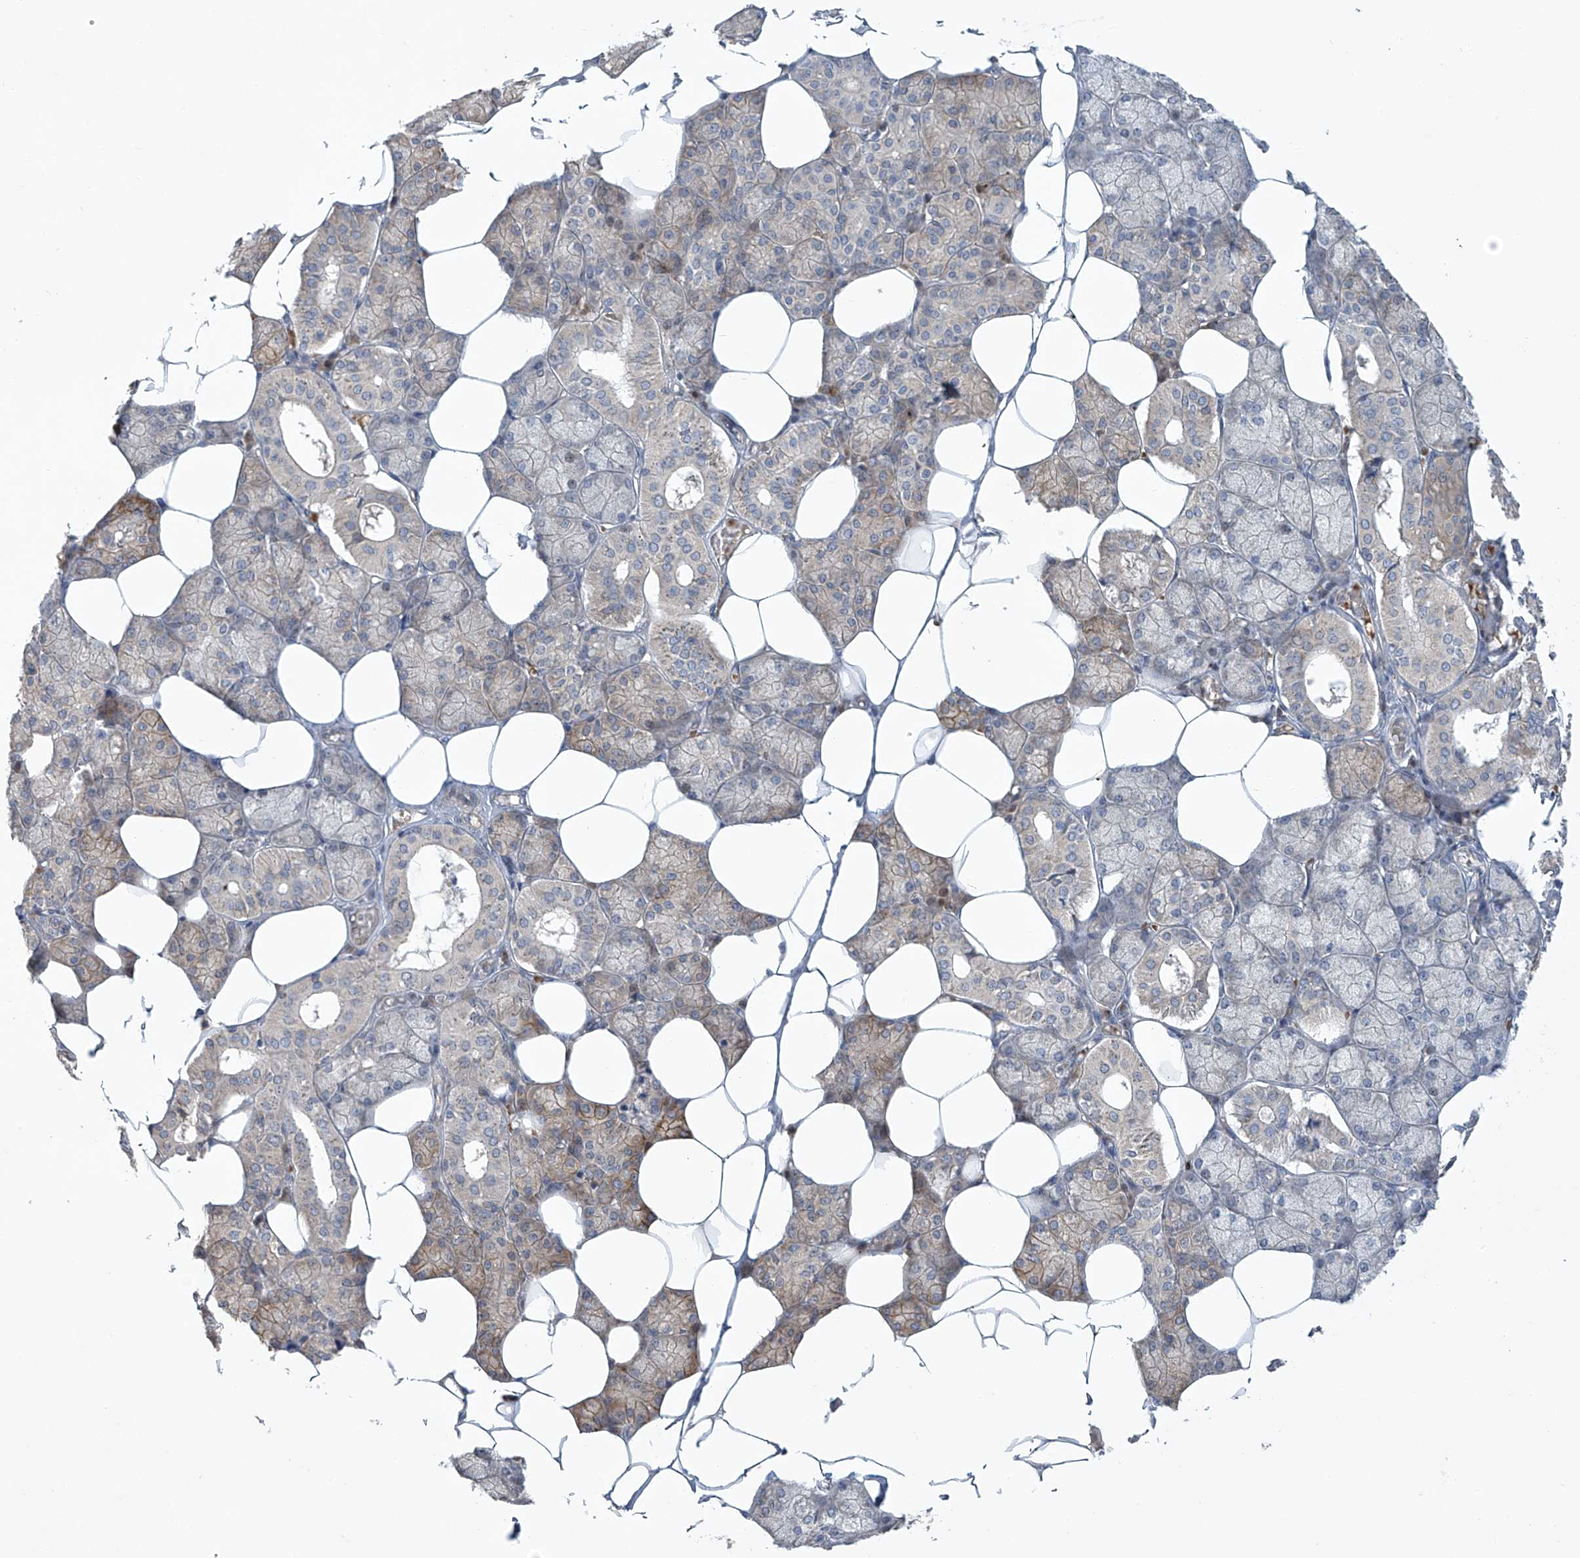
{"staining": {"intensity": "moderate", "quantity": "25%-75%", "location": "cytoplasmic/membranous"}, "tissue": "salivary gland", "cell_type": "Glandular cells", "image_type": "normal", "snomed": [{"axis": "morphology", "description": "Normal tissue, NOS"}, {"axis": "topography", "description": "Salivary gland"}], "caption": "Salivary gland was stained to show a protein in brown. There is medium levels of moderate cytoplasmic/membranous positivity in about 25%-75% of glandular cells. (DAB (3,3'-diaminobenzidine) IHC with brightfield microscopy, high magnification).", "gene": "TJAP1", "patient": {"sex": "male", "age": 62}}